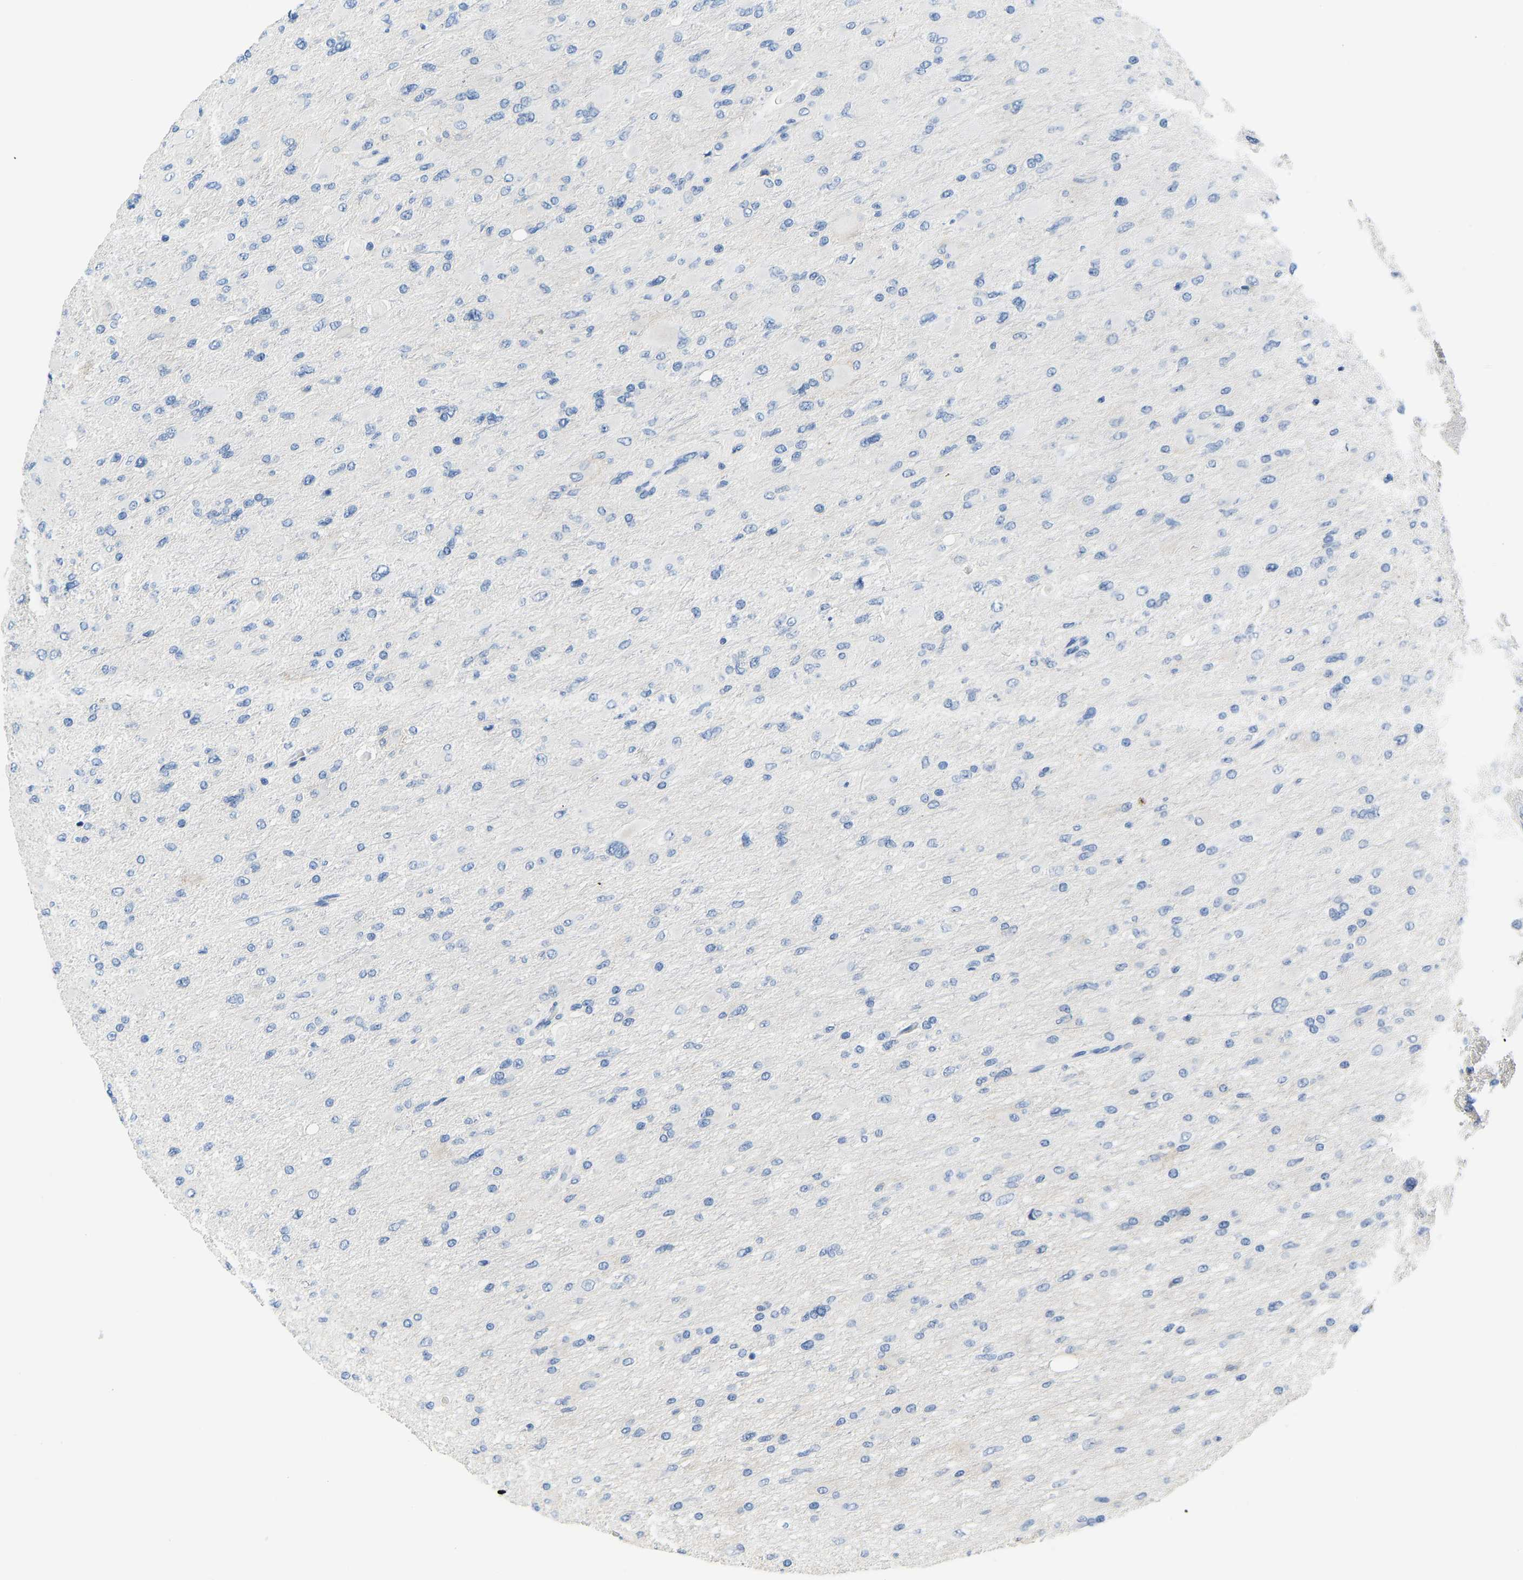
{"staining": {"intensity": "negative", "quantity": "none", "location": "none"}, "tissue": "glioma", "cell_type": "Tumor cells", "image_type": "cancer", "snomed": [{"axis": "morphology", "description": "Glioma, malignant, High grade"}, {"axis": "topography", "description": "Cerebral cortex"}], "caption": "Immunohistochemistry (IHC) photomicrograph of neoplastic tissue: malignant glioma (high-grade) stained with DAB displays no significant protein expression in tumor cells.", "gene": "SERPINB3", "patient": {"sex": "female", "age": 36}}